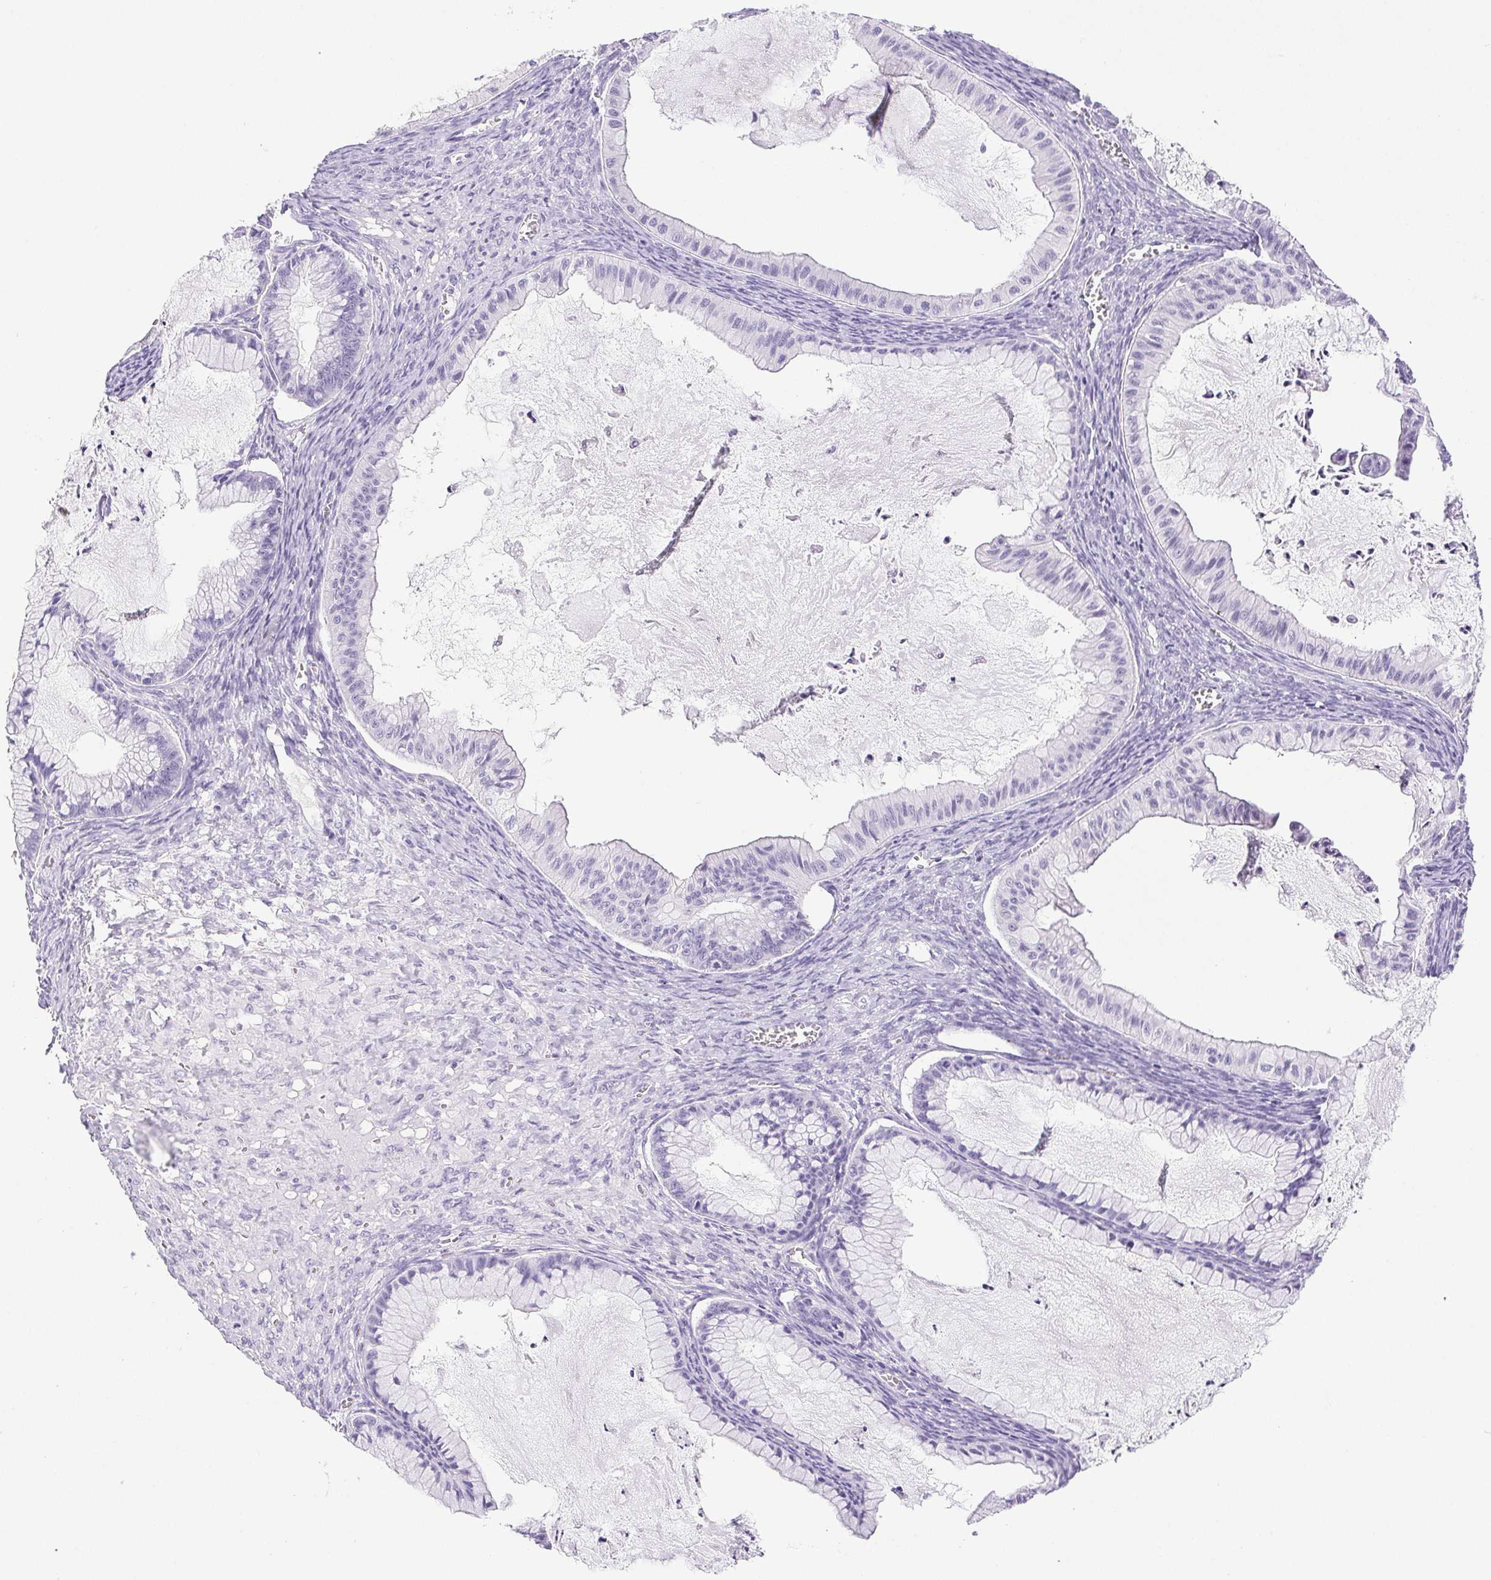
{"staining": {"intensity": "negative", "quantity": "none", "location": "none"}, "tissue": "ovarian cancer", "cell_type": "Tumor cells", "image_type": "cancer", "snomed": [{"axis": "morphology", "description": "Cystadenocarcinoma, mucinous, NOS"}, {"axis": "topography", "description": "Ovary"}], "caption": "This is an immunohistochemistry photomicrograph of human ovarian mucinous cystadenocarcinoma. There is no expression in tumor cells.", "gene": "HLA-G", "patient": {"sex": "female", "age": 72}}